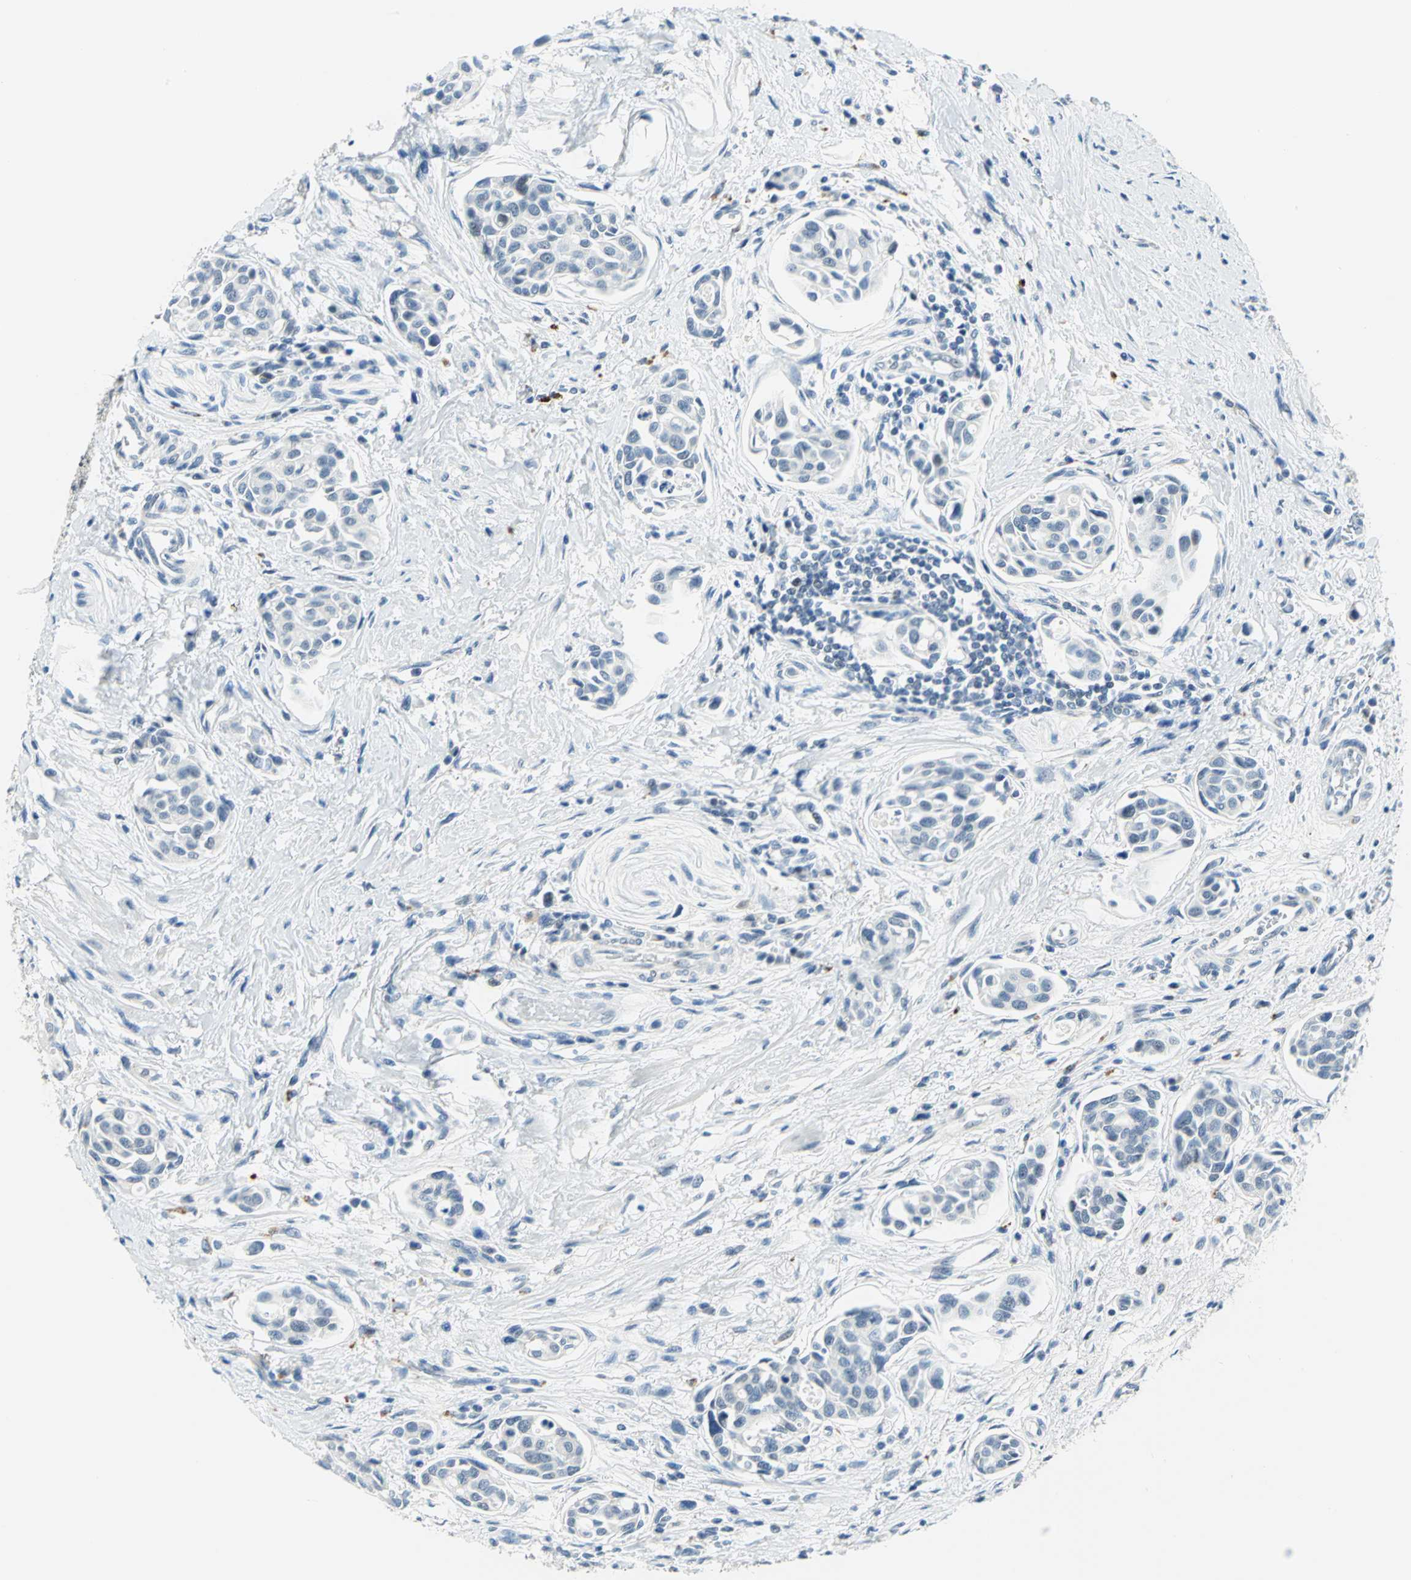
{"staining": {"intensity": "negative", "quantity": "none", "location": "none"}, "tissue": "urothelial cancer", "cell_type": "Tumor cells", "image_type": "cancer", "snomed": [{"axis": "morphology", "description": "Urothelial carcinoma, High grade"}, {"axis": "topography", "description": "Urinary bladder"}], "caption": "The micrograph shows no staining of tumor cells in high-grade urothelial carcinoma. Nuclei are stained in blue.", "gene": "RAD17", "patient": {"sex": "male", "age": 78}}